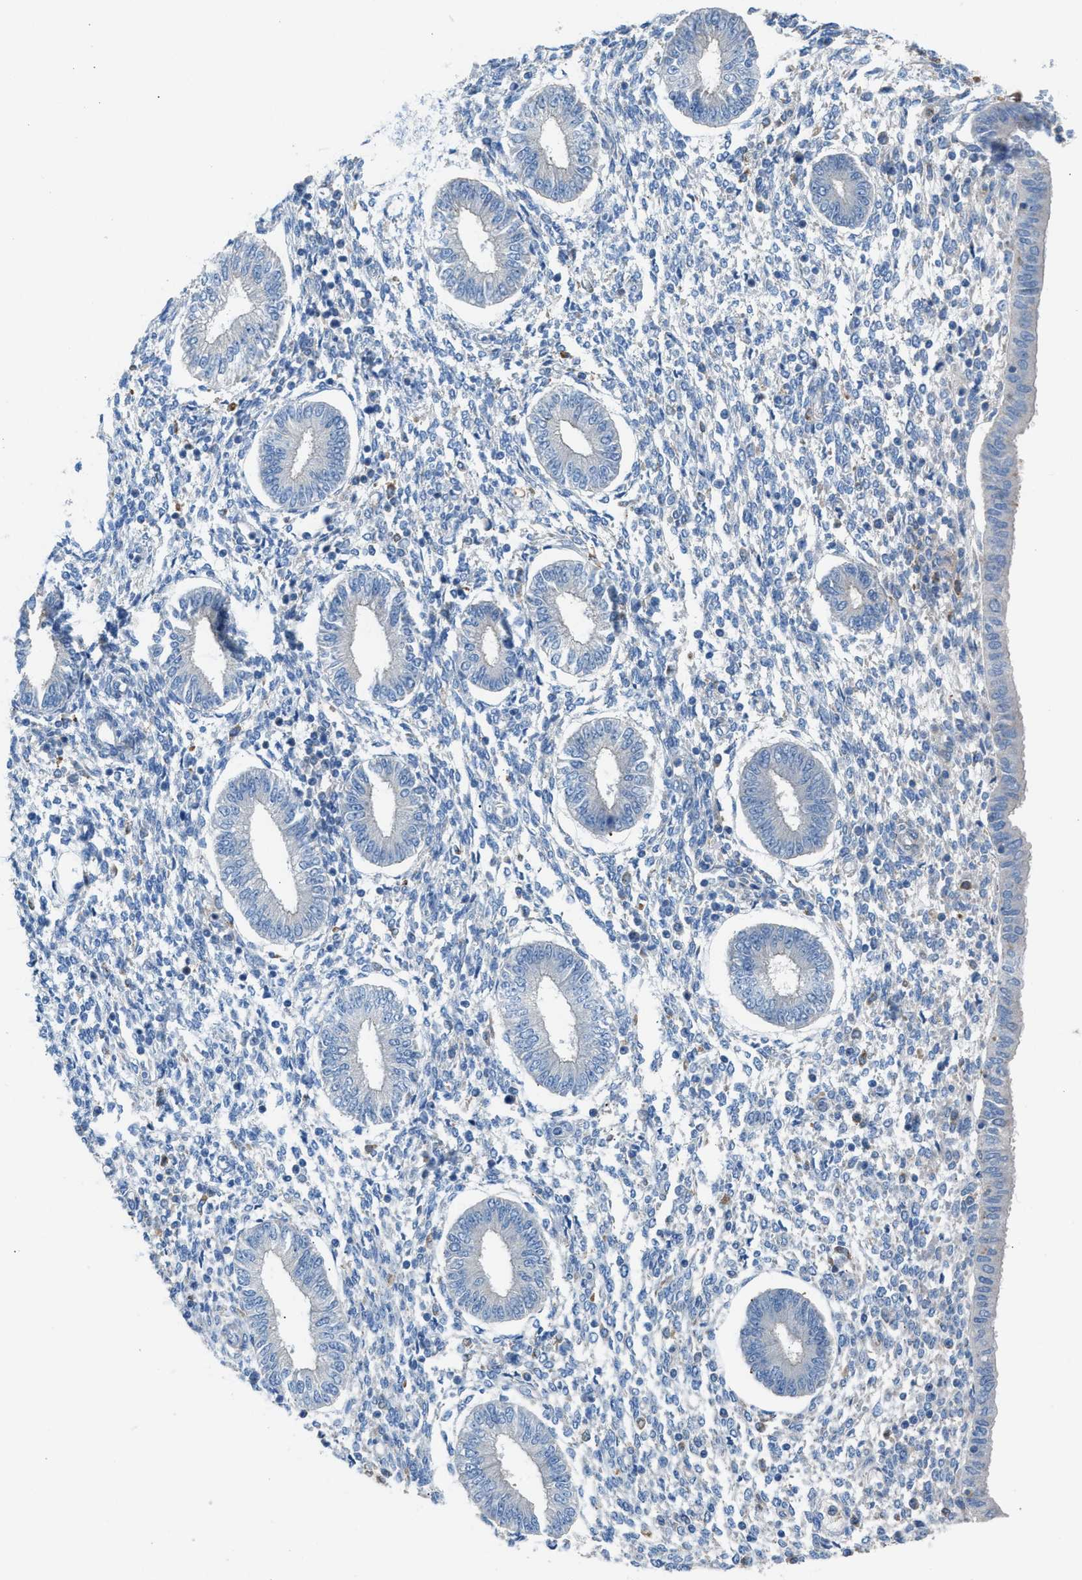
{"staining": {"intensity": "negative", "quantity": "none", "location": "none"}, "tissue": "endometrium", "cell_type": "Cells in endometrial stroma", "image_type": "normal", "snomed": [{"axis": "morphology", "description": "Normal tissue, NOS"}, {"axis": "topography", "description": "Endometrium"}], "caption": "The histopathology image demonstrates no significant positivity in cells in endometrial stroma of endometrium.", "gene": "AOAH", "patient": {"sex": "female", "age": 50}}